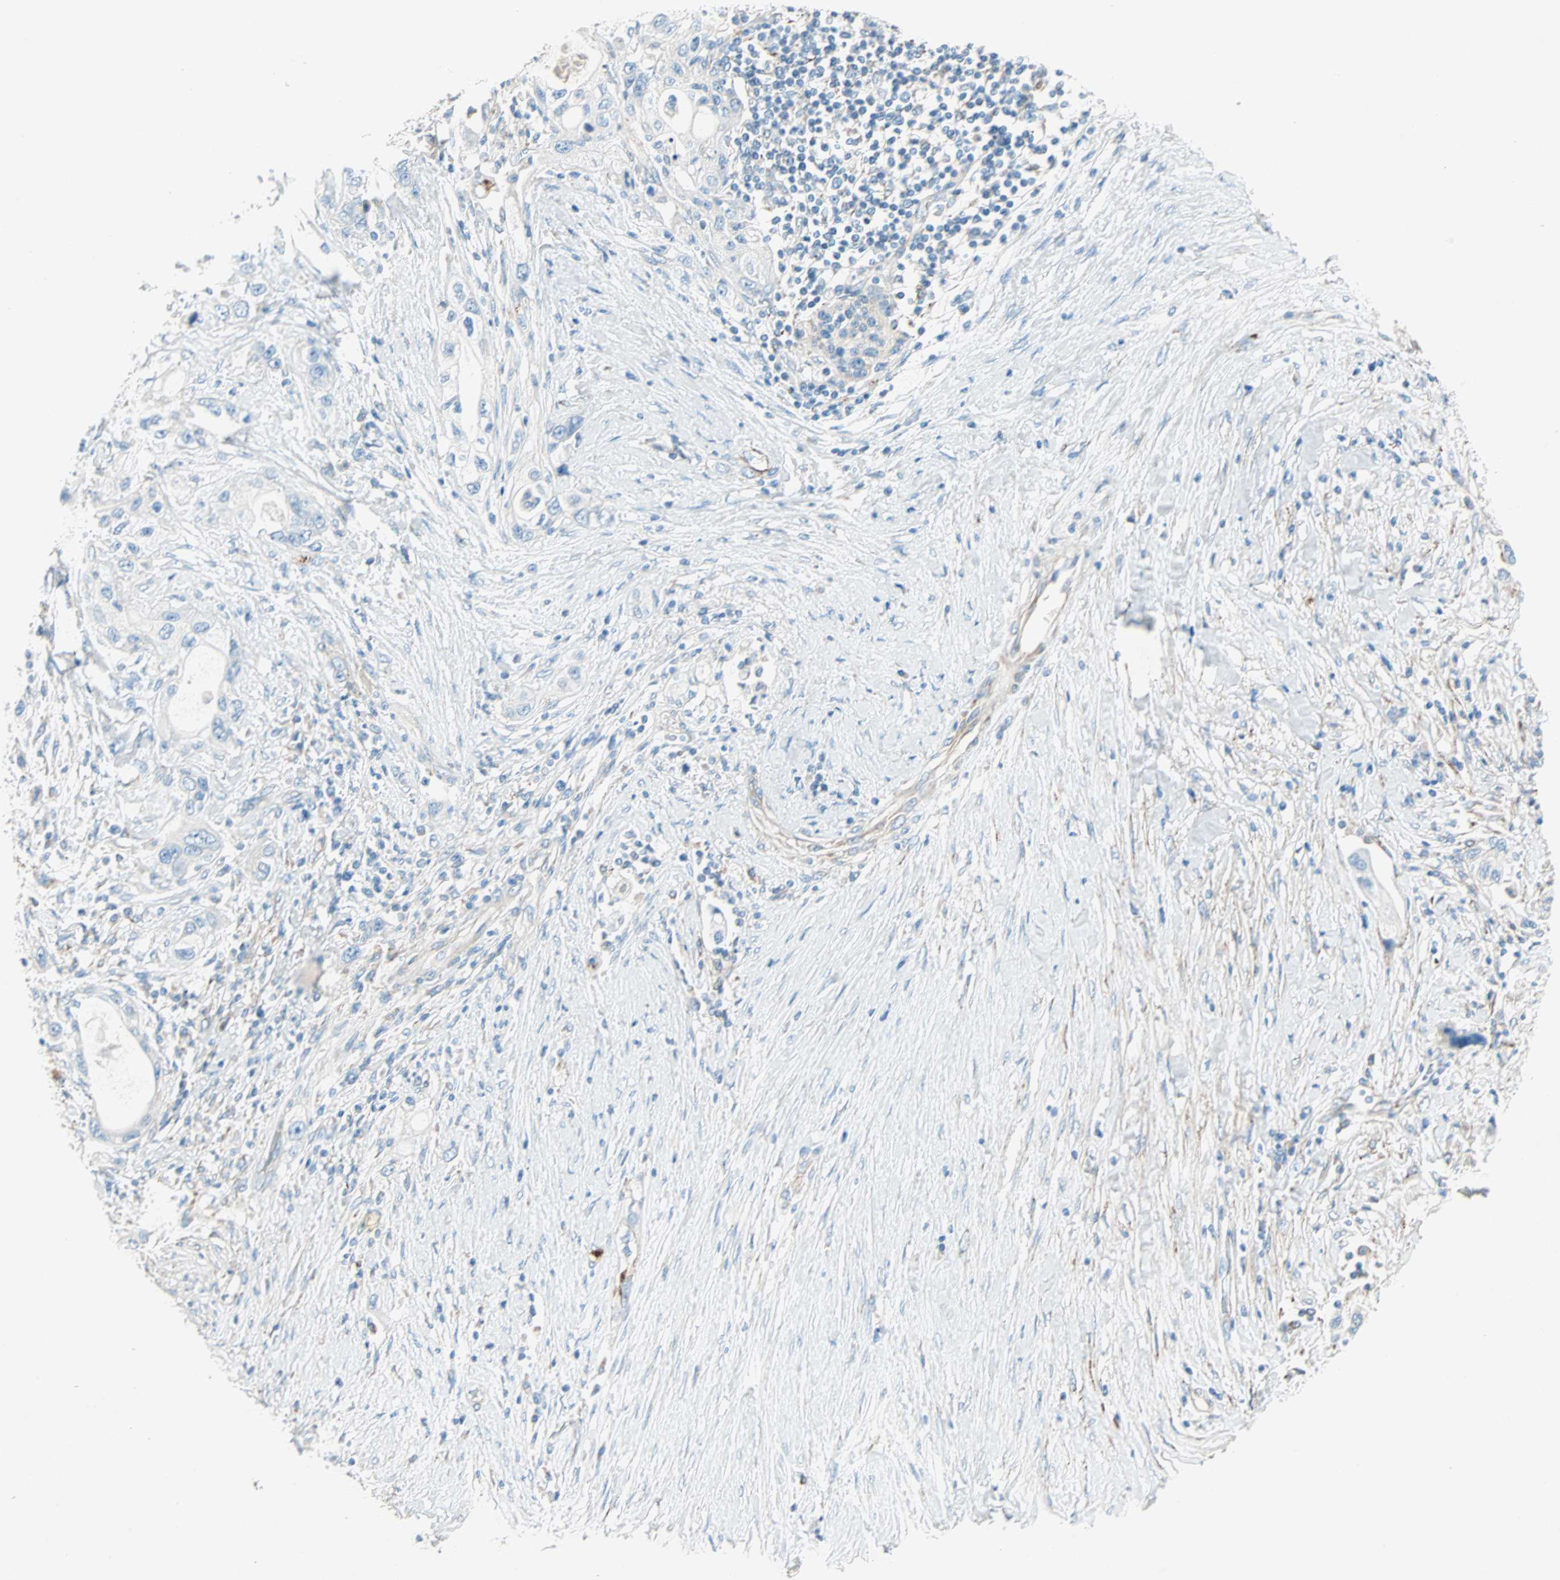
{"staining": {"intensity": "moderate", "quantity": "<25%", "location": "cytoplasmic/membranous"}, "tissue": "pancreatic cancer", "cell_type": "Tumor cells", "image_type": "cancer", "snomed": [{"axis": "morphology", "description": "Adenocarcinoma, NOS"}, {"axis": "topography", "description": "Pancreas"}], "caption": "Protein expression analysis of pancreatic adenocarcinoma exhibits moderate cytoplasmic/membranous staining in about <25% of tumor cells.", "gene": "LY6G6F", "patient": {"sex": "female", "age": 70}}